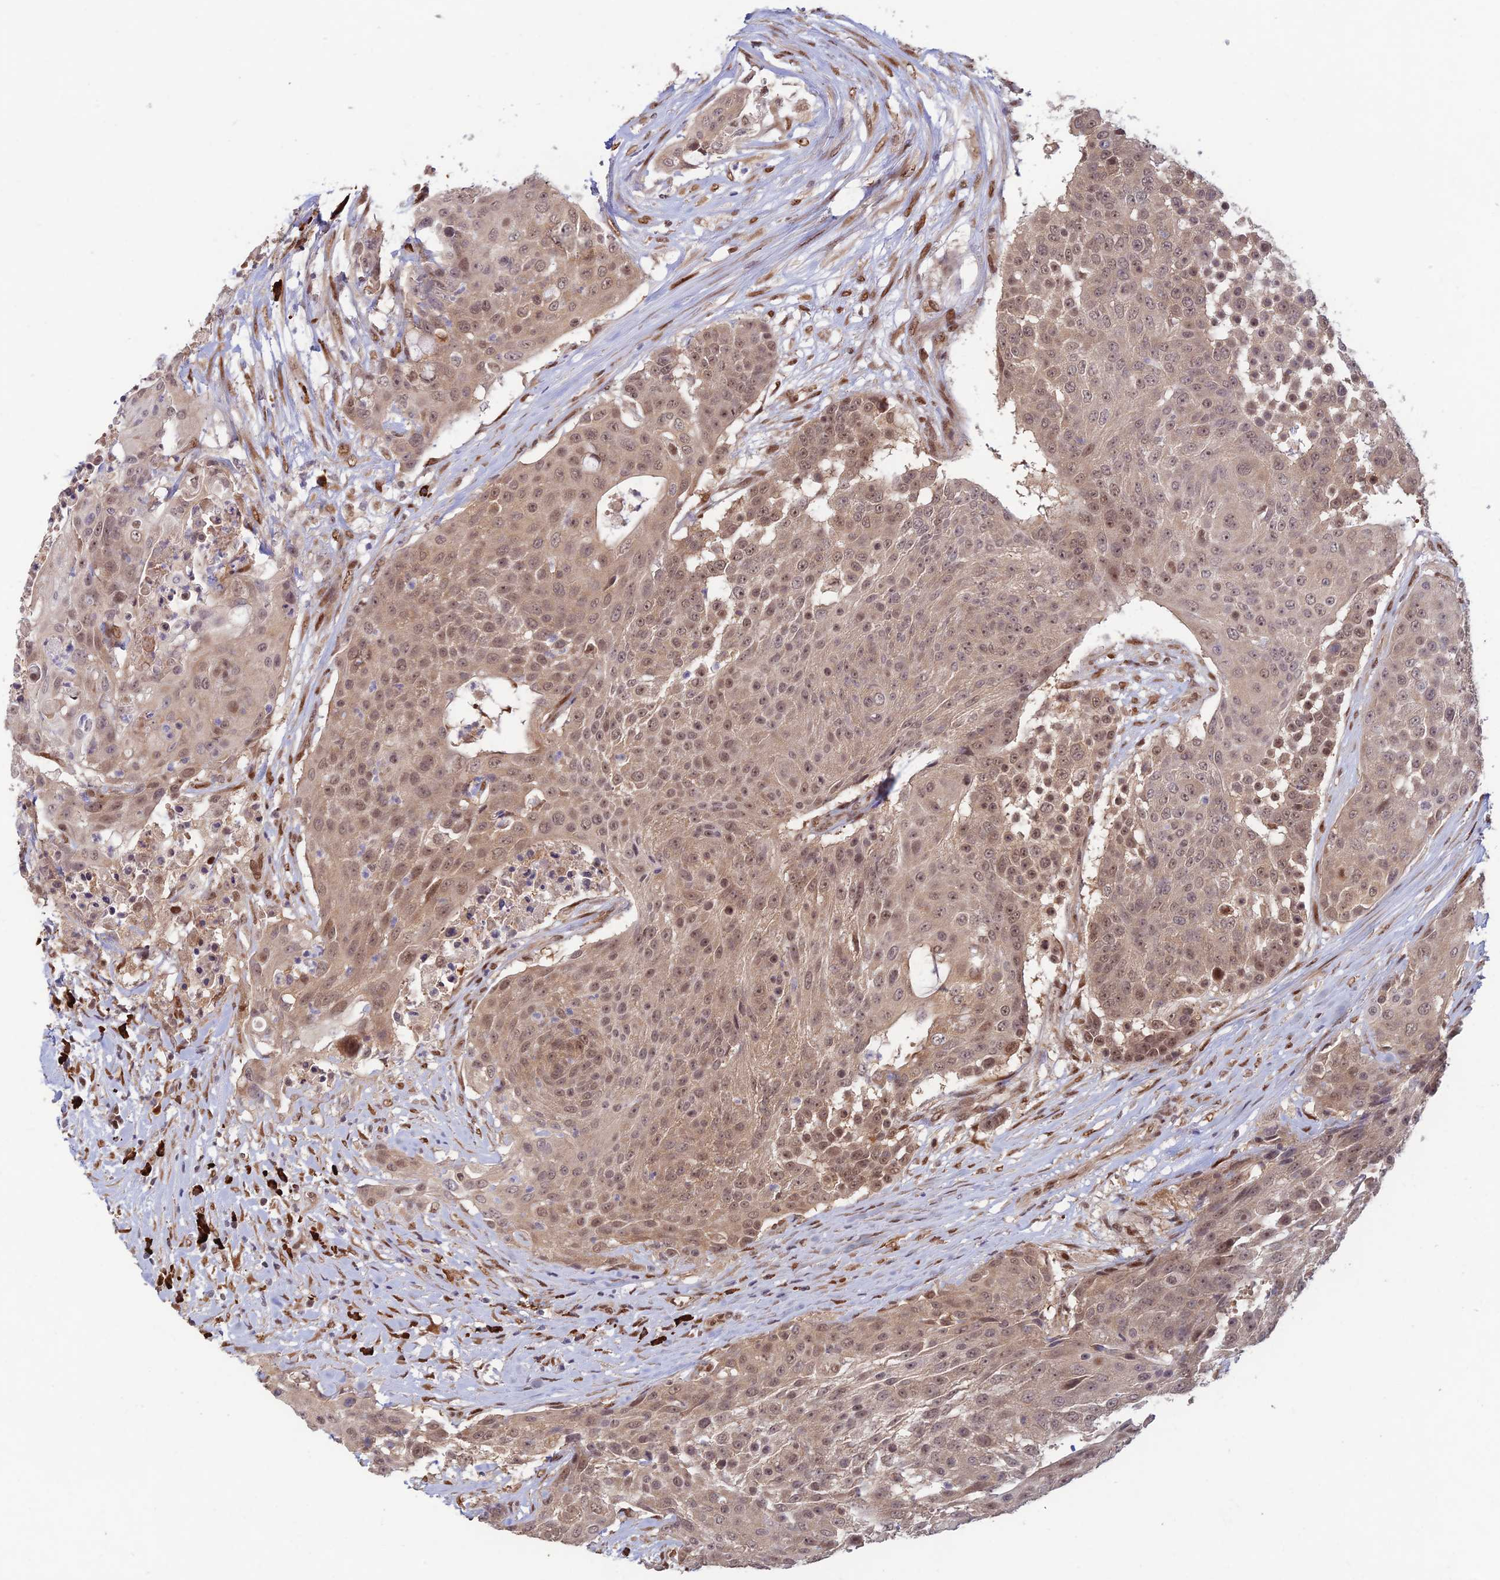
{"staining": {"intensity": "moderate", "quantity": ">75%", "location": "nuclear"}, "tissue": "urothelial cancer", "cell_type": "Tumor cells", "image_type": "cancer", "snomed": [{"axis": "morphology", "description": "Urothelial carcinoma, High grade"}, {"axis": "topography", "description": "Urinary bladder"}], "caption": "DAB (3,3'-diaminobenzidine) immunohistochemical staining of human high-grade urothelial carcinoma displays moderate nuclear protein positivity in approximately >75% of tumor cells. (Brightfield microscopy of DAB IHC at high magnification).", "gene": "ZNF565", "patient": {"sex": "female", "age": 63}}